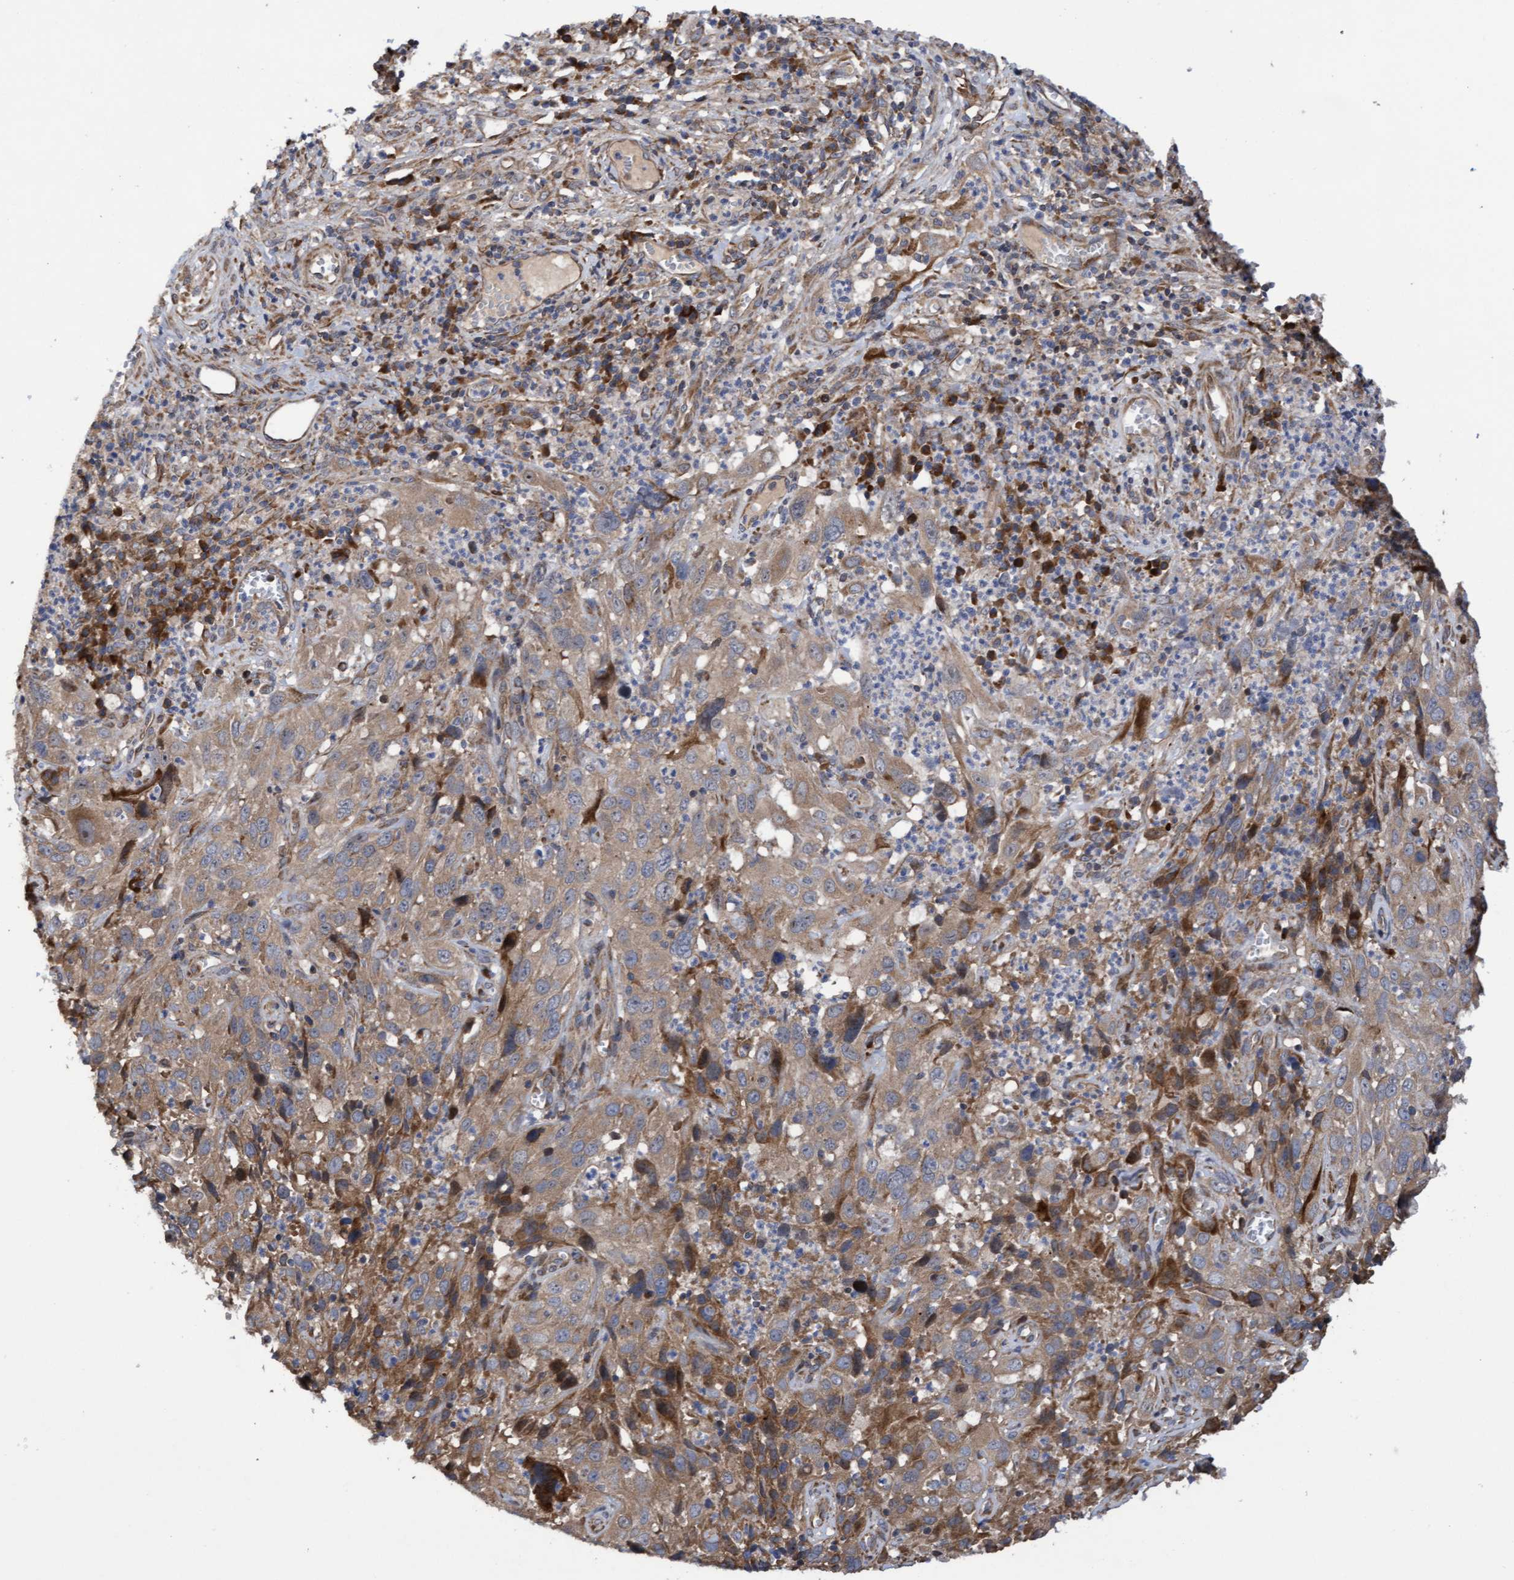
{"staining": {"intensity": "moderate", "quantity": ">75%", "location": "cytoplasmic/membranous"}, "tissue": "cervical cancer", "cell_type": "Tumor cells", "image_type": "cancer", "snomed": [{"axis": "morphology", "description": "Squamous cell carcinoma, NOS"}, {"axis": "topography", "description": "Cervix"}], "caption": "Immunohistochemical staining of human cervical squamous cell carcinoma exhibits medium levels of moderate cytoplasmic/membranous positivity in about >75% of tumor cells.", "gene": "ELP5", "patient": {"sex": "female", "age": 32}}